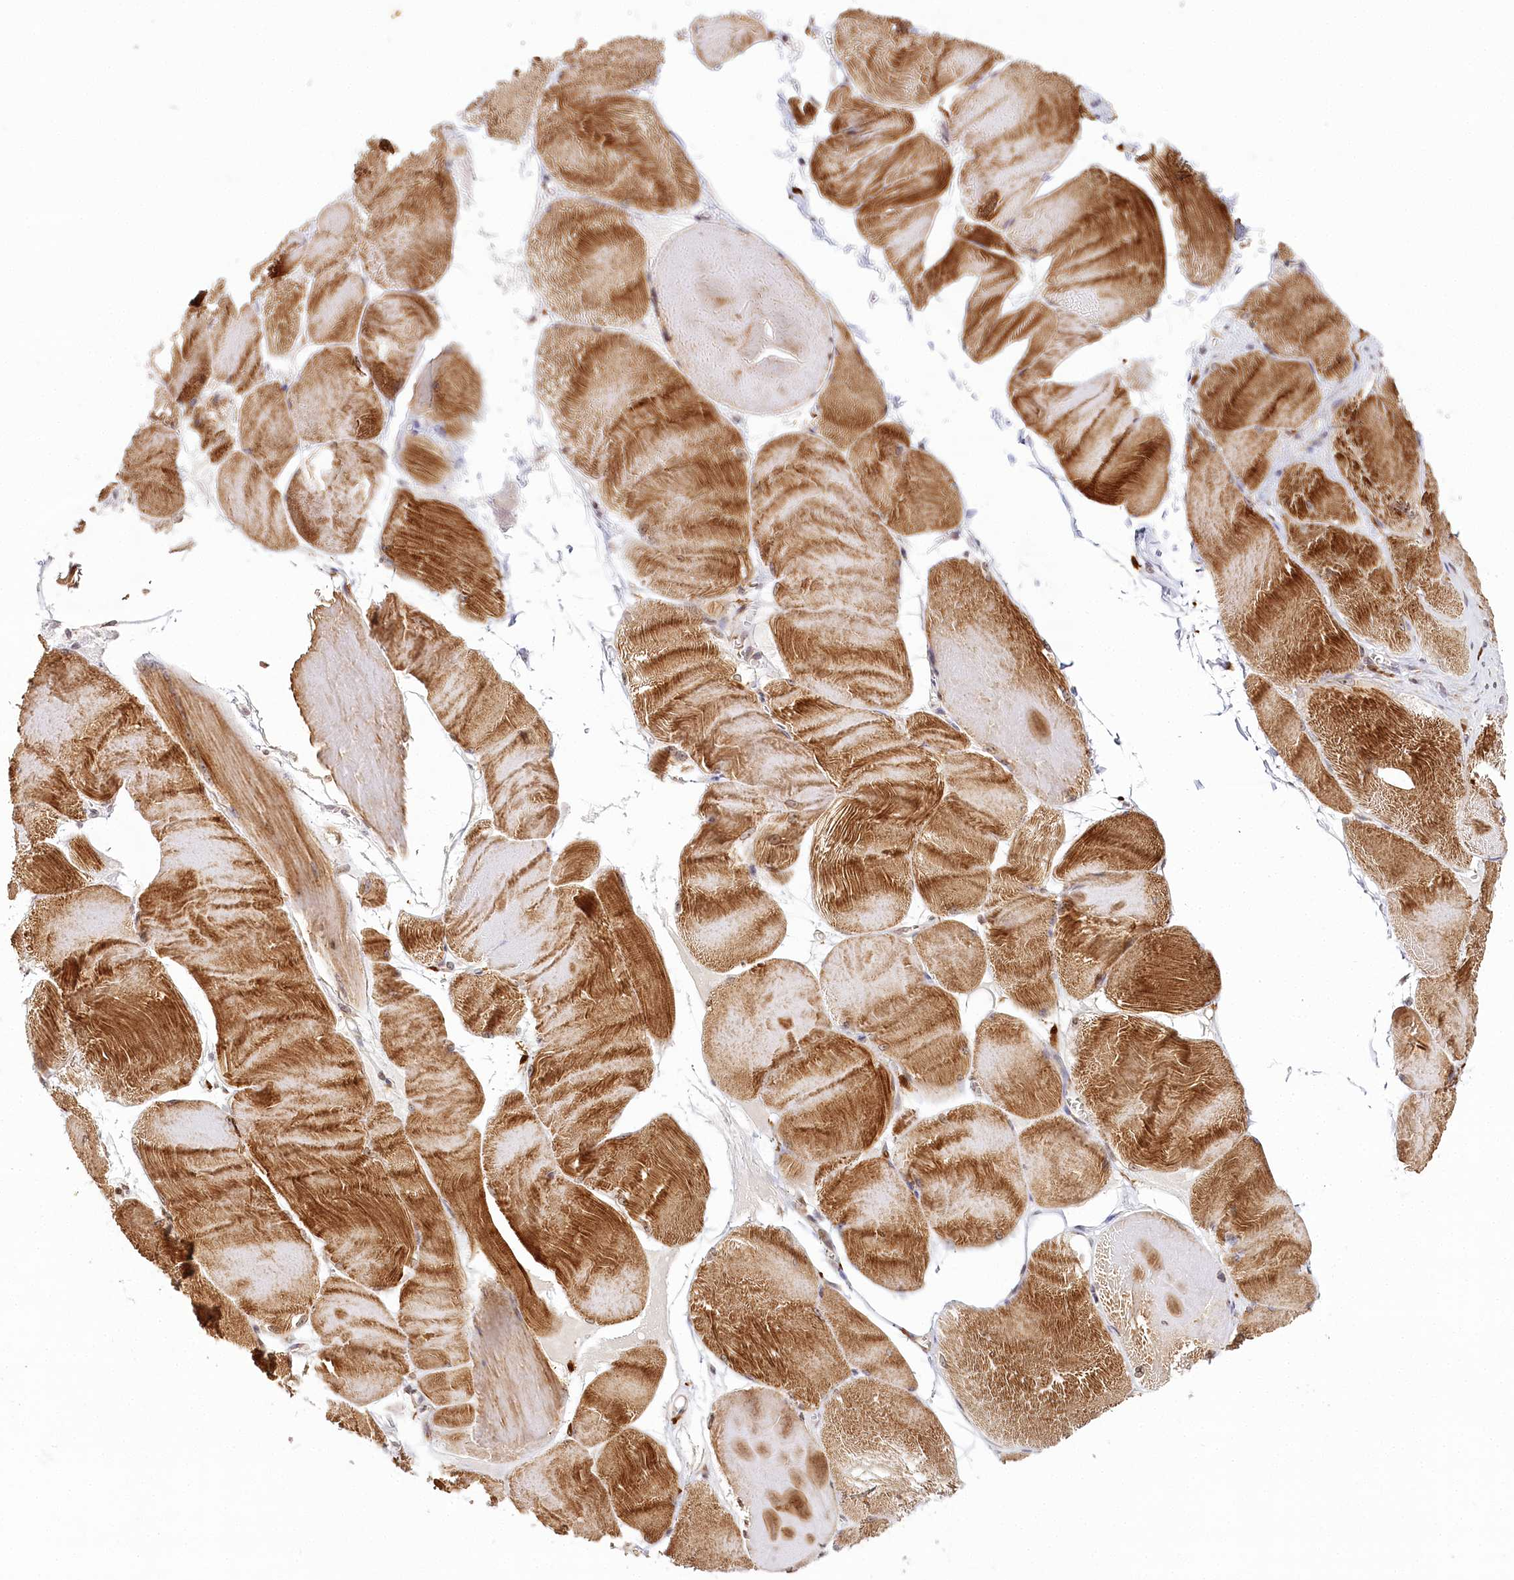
{"staining": {"intensity": "strong", "quantity": ">75%", "location": "cytoplasmic/membranous"}, "tissue": "skeletal muscle", "cell_type": "Myocytes", "image_type": "normal", "snomed": [{"axis": "morphology", "description": "Normal tissue, NOS"}, {"axis": "morphology", "description": "Basal cell carcinoma"}, {"axis": "topography", "description": "Skeletal muscle"}], "caption": "Myocytes demonstrate strong cytoplasmic/membranous expression in about >75% of cells in unremarkable skeletal muscle.", "gene": "WDR36", "patient": {"sex": "female", "age": 64}}